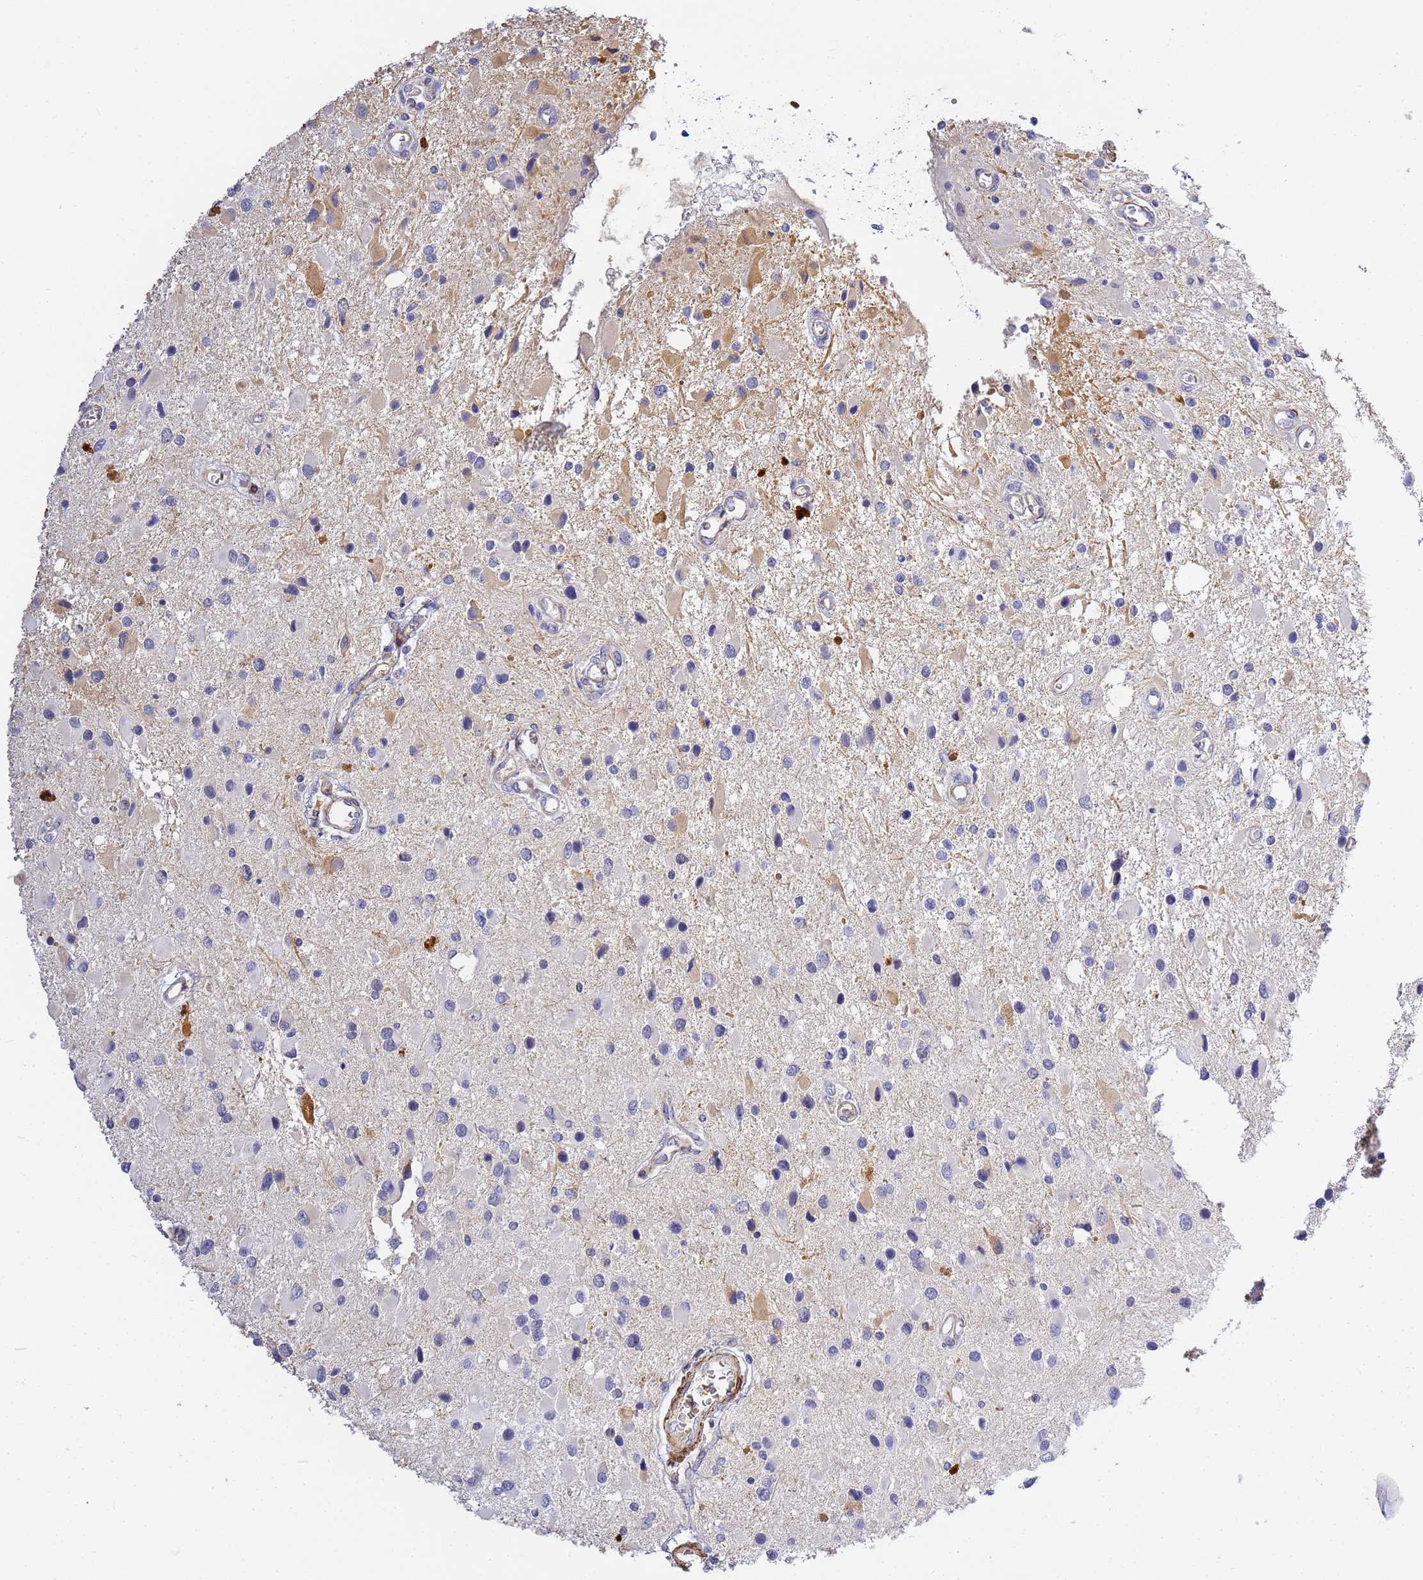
{"staining": {"intensity": "negative", "quantity": "none", "location": "none"}, "tissue": "glioma", "cell_type": "Tumor cells", "image_type": "cancer", "snomed": [{"axis": "morphology", "description": "Glioma, malignant, High grade"}, {"axis": "topography", "description": "Brain"}], "caption": "Malignant glioma (high-grade) was stained to show a protein in brown. There is no significant positivity in tumor cells. The staining is performed using DAB brown chromogen with nuclei counter-stained in using hematoxylin.", "gene": "CFH", "patient": {"sex": "male", "age": 53}}